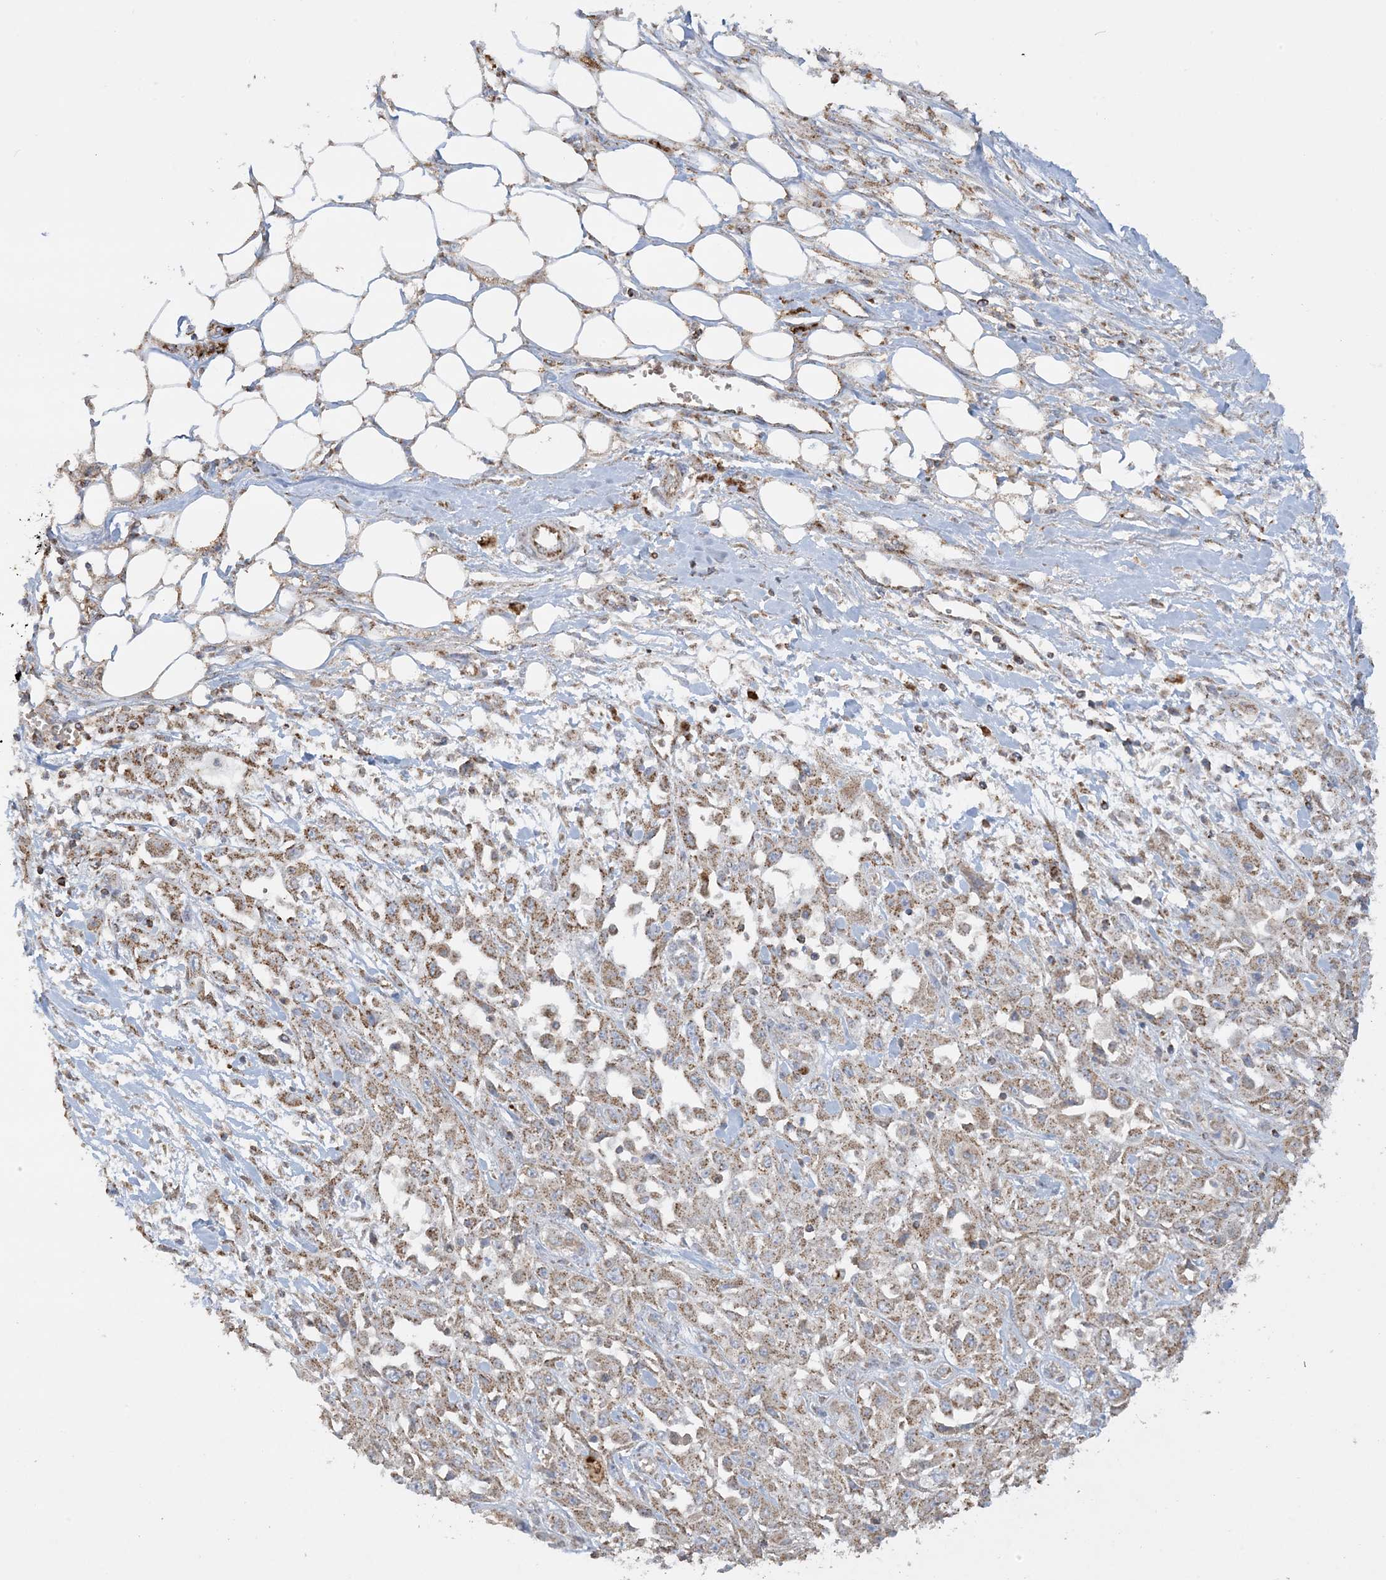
{"staining": {"intensity": "moderate", "quantity": ">75%", "location": "cytoplasmic/membranous"}, "tissue": "skin cancer", "cell_type": "Tumor cells", "image_type": "cancer", "snomed": [{"axis": "morphology", "description": "Squamous cell carcinoma, NOS"}, {"axis": "morphology", "description": "Squamous cell carcinoma, metastatic, NOS"}, {"axis": "topography", "description": "Skin"}, {"axis": "topography", "description": "Lymph node"}], "caption": "Skin squamous cell carcinoma stained for a protein (brown) exhibits moderate cytoplasmic/membranous positive expression in about >75% of tumor cells.", "gene": "AGA", "patient": {"sex": "male", "age": 75}}